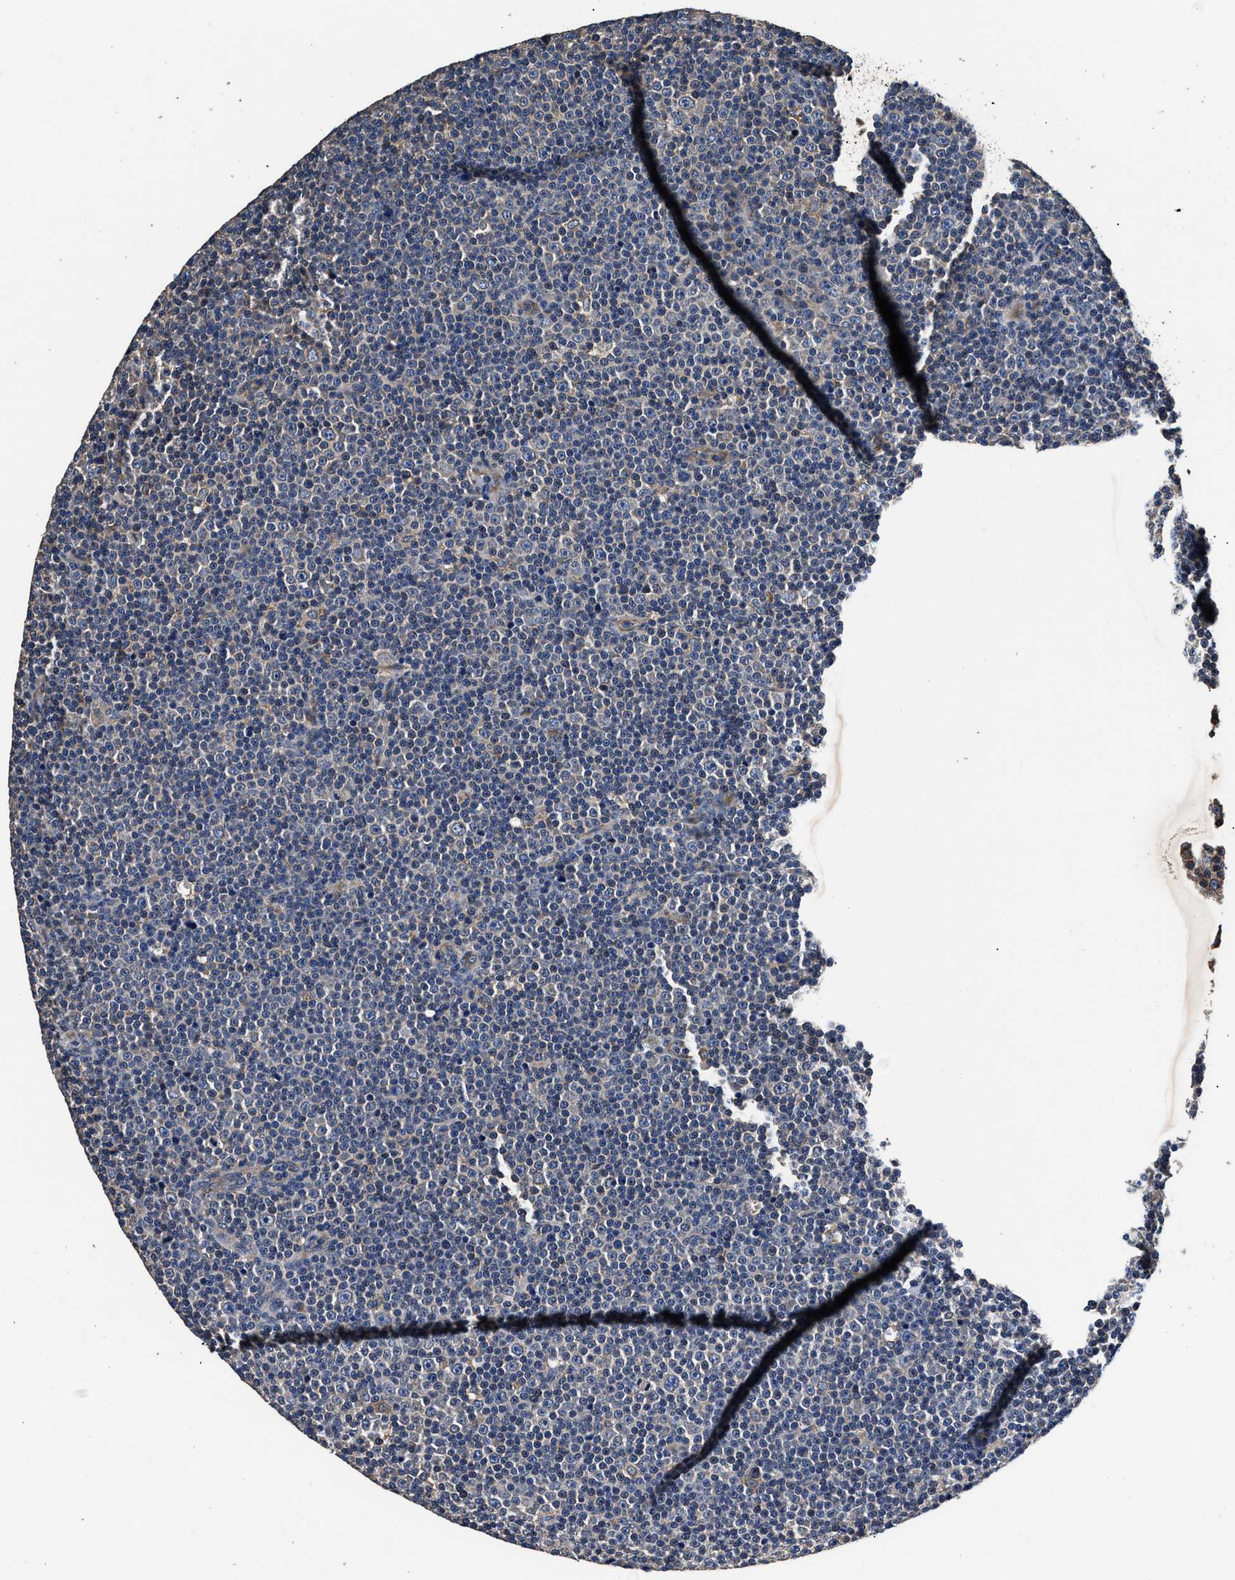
{"staining": {"intensity": "negative", "quantity": "none", "location": "none"}, "tissue": "lymphoma", "cell_type": "Tumor cells", "image_type": "cancer", "snomed": [{"axis": "morphology", "description": "Malignant lymphoma, non-Hodgkin's type, Low grade"}, {"axis": "topography", "description": "Lymph node"}], "caption": "Immunohistochemistry (IHC) histopathology image of human malignant lymphoma, non-Hodgkin's type (low-grade) stained for a protein (brown), which reveals no expression in tumor cells. (Brightfield microscopy of DAB (3,3'-diaminobenzidine) immunohistochemistry (IHC) at high magnification).", "gene": "DHRS7B", "patient": {"sex": "female", "age": 67}}